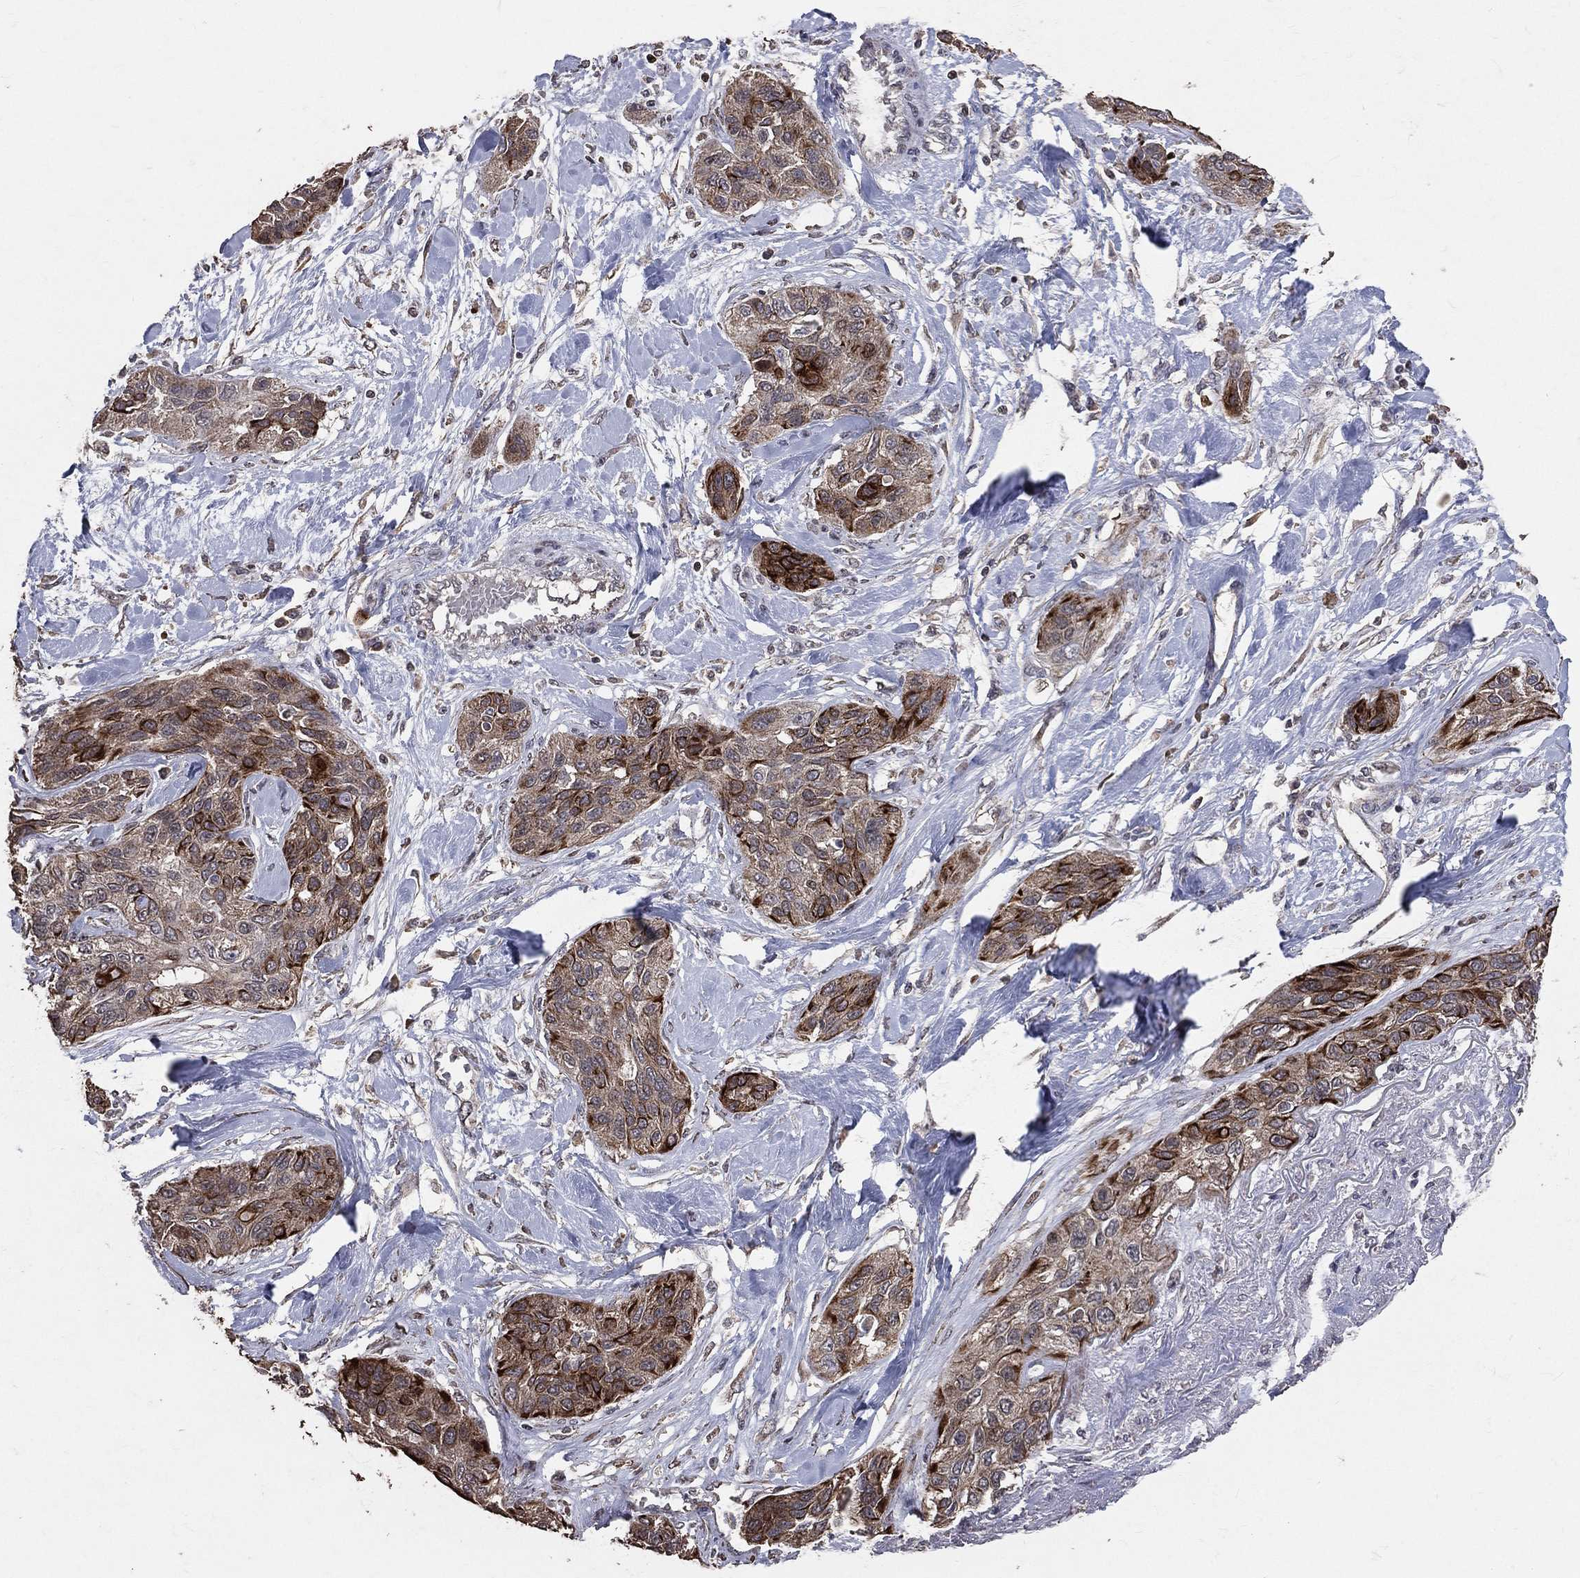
{"staining": {"intensity": "moderate", "quantity": ">75%", "location": "cytoplasmic/membranous"}, "tissue": "lung cancer", "cell_type": "Tumor cells", "image_type": "cancer", "snomed": [{"axis": "morphology", "description": "Squamous cell carcinoma, NOS"}, {"axis": "topography", "description": "Lung"}], "caption": "Protein staining shows moderate cytoplasmic/membranous staining in approximately >75% of tumor cells in lung cancer.", "gene": "LY6K", "patient": {"sex": "female", "age": 70}}